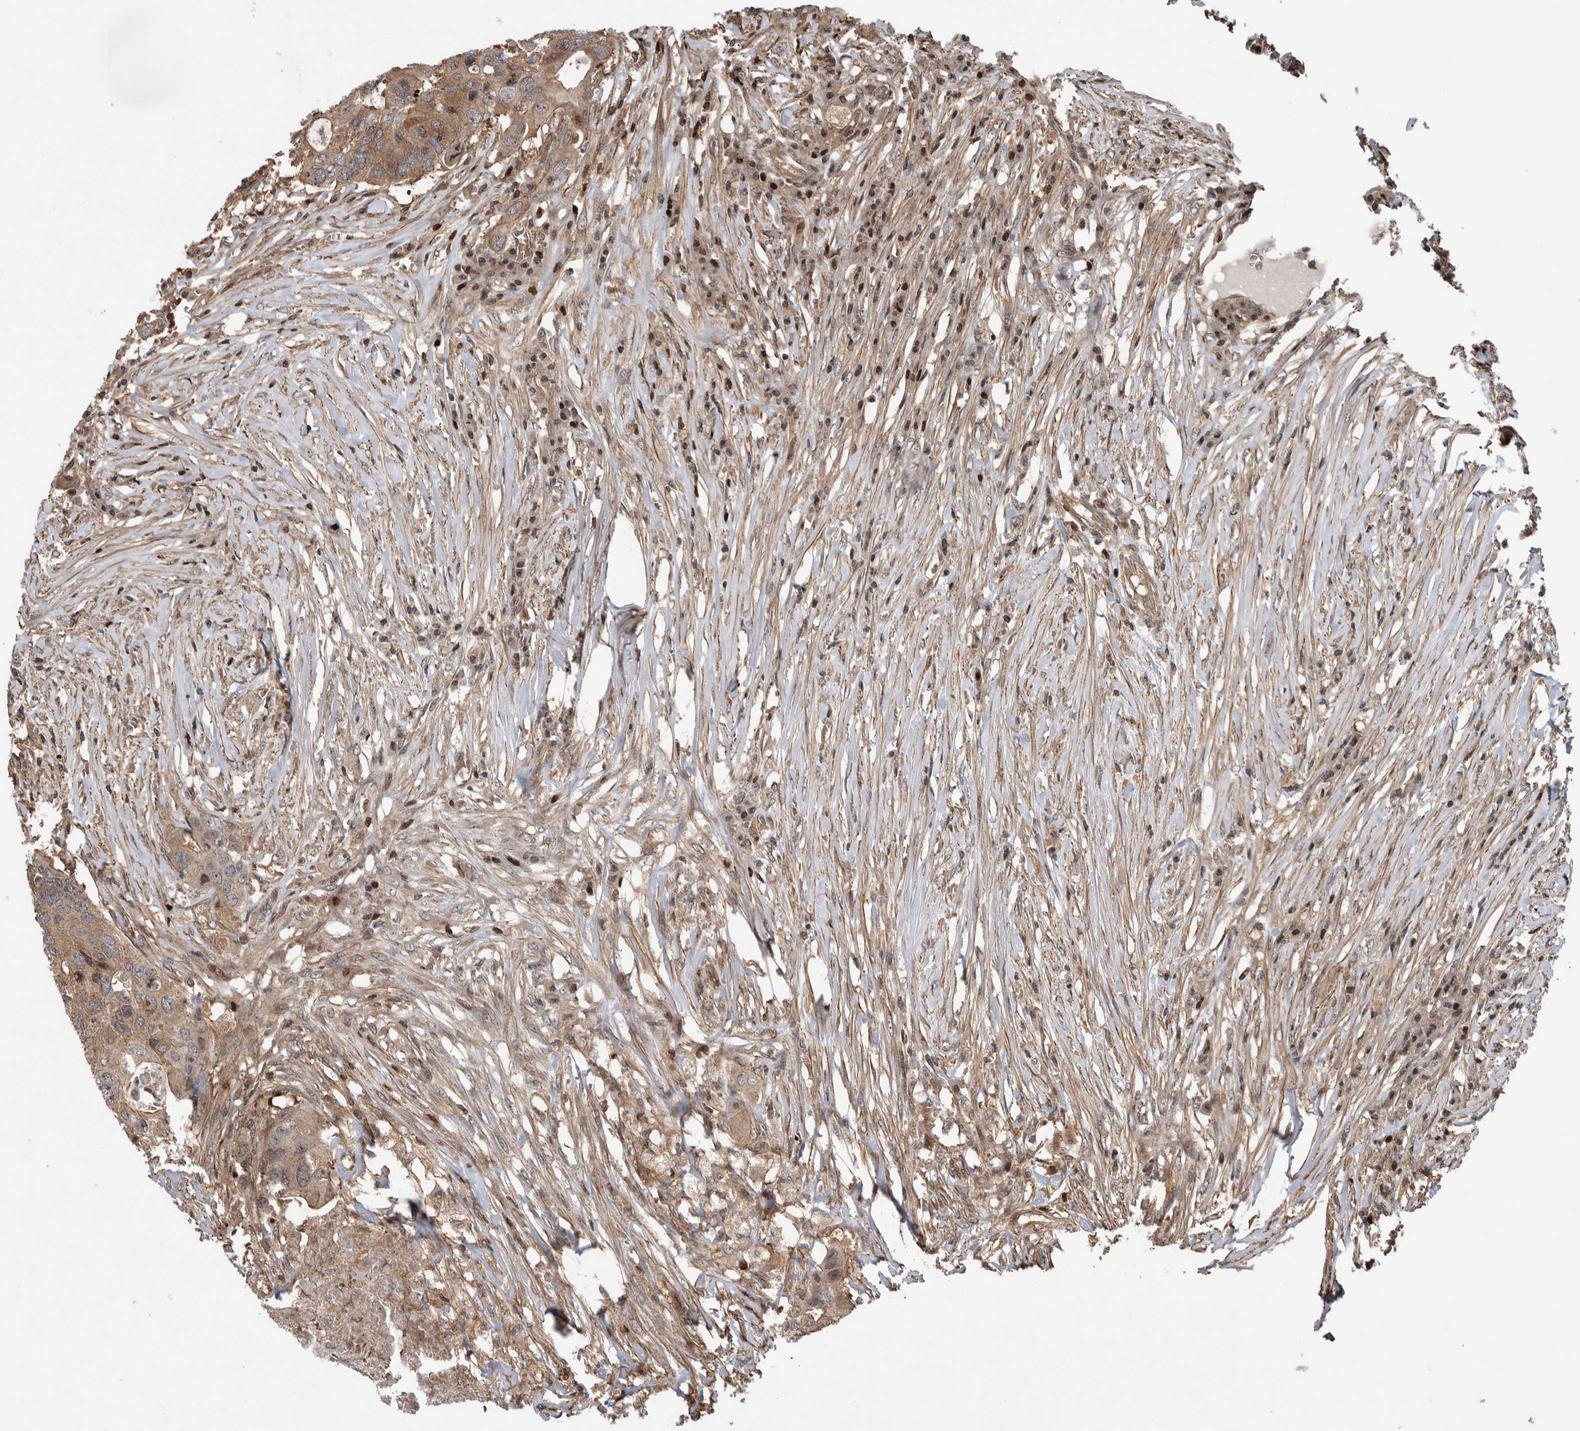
{"staining": {"intensity": "moderate", "quantity": ">75%", "location": "cytoplasmic/membranous"}, "tissue": "colorectal cancer", "cell_type": "Tumor cells", "image_type": "cancer", "snomed": [{"axis": "morphology", "description": "Adenocarcinoma, NOS"}, {"axis": "topography", "description": "Colon"}], "caption": "Brown immunohistochemical staining in human colorectal cancer displays moderate cytoplasmic/membranous expression in about >75% of tumor cells.", "gene": "ARFGEF1", "patient": {"sex": "male", "age": 71}}